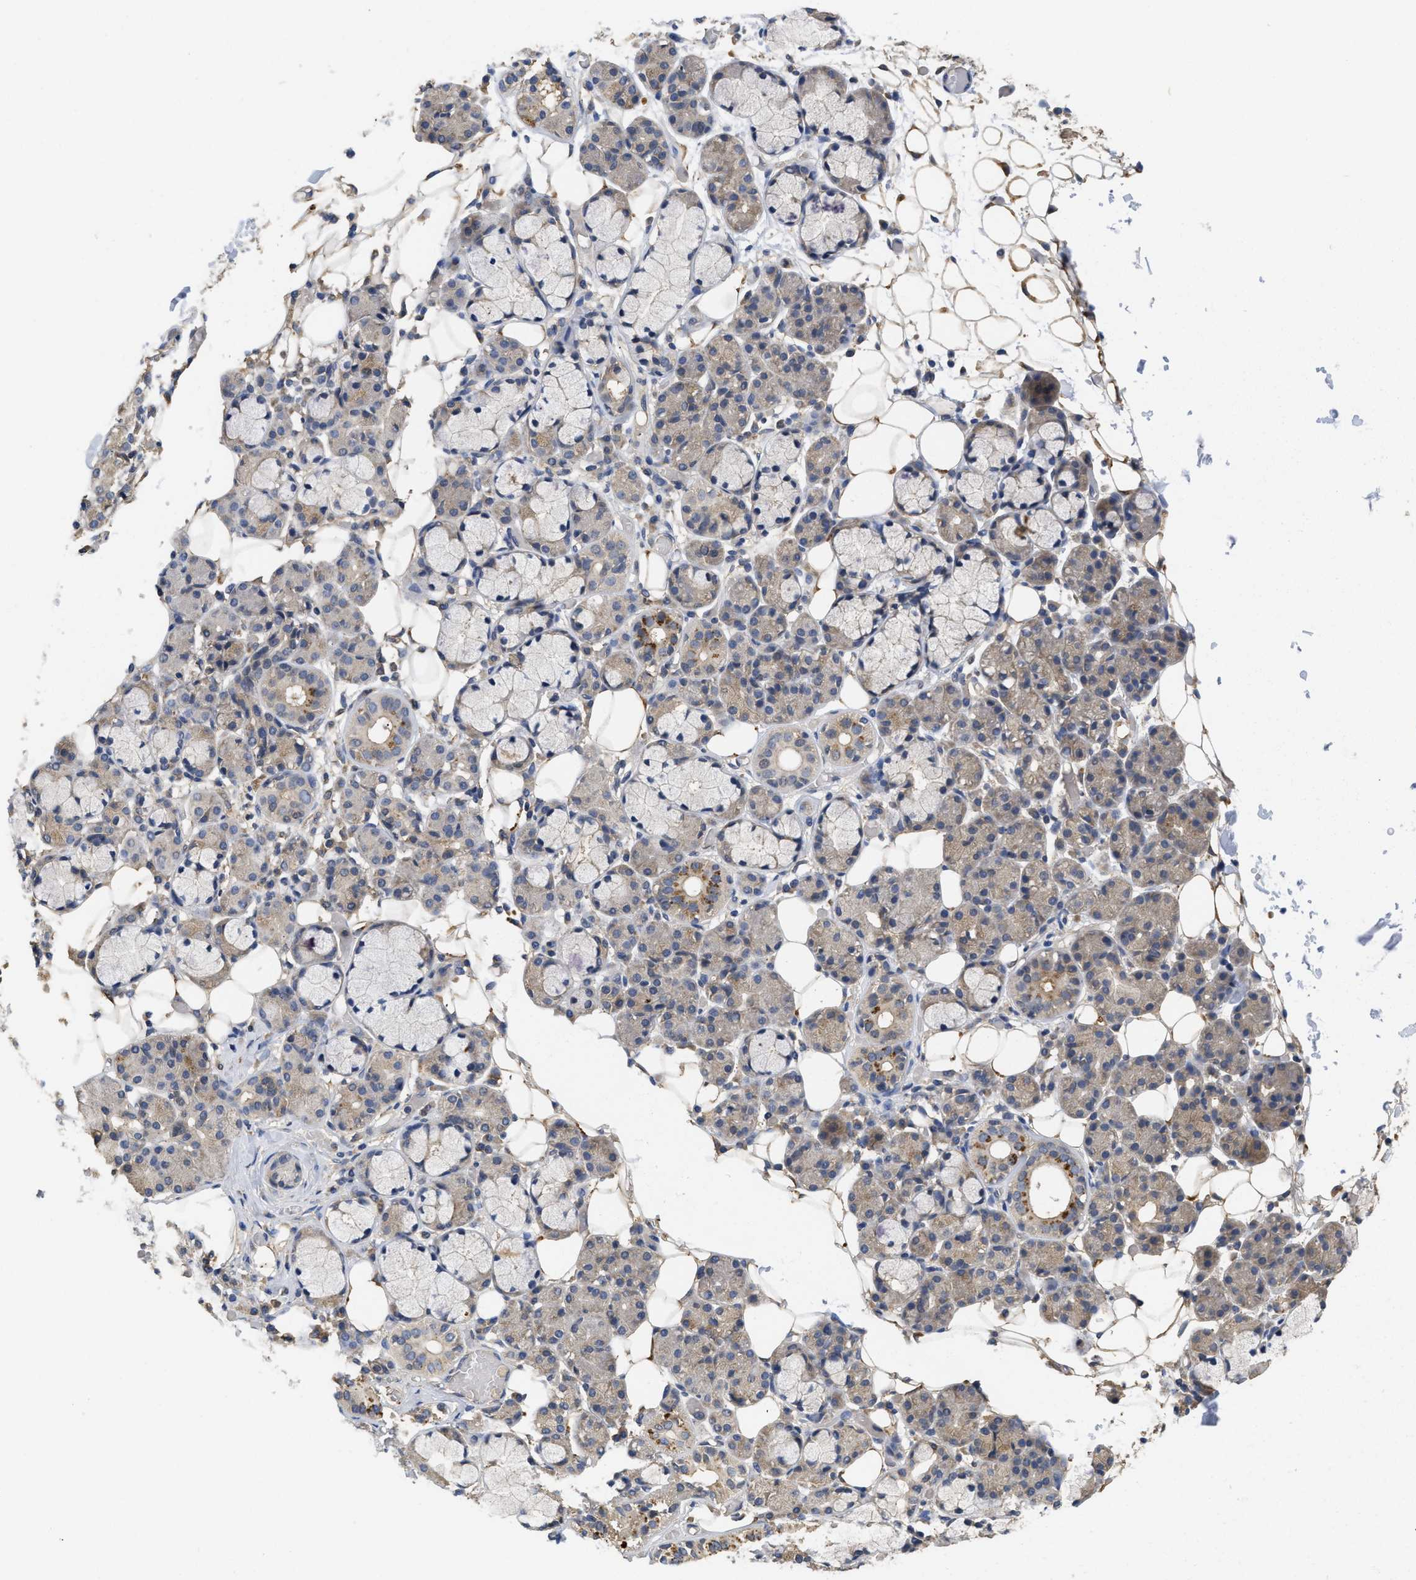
{"staining": {"intensity": "weak", "quantity": "<25%", "location": "cytoplasmic/membranous"}, "tissue": "salivary gland", "cell_type": "Glandular cells", "image_type": "normal", "snomed": [{"axis": "morphology", "description": "Normal tissue, NOS"}, {"axis": "topography", "description": "Salivary gland"}], "caption": "IHC micrograph of normal salivary gland: human salivary gland stained with DAB (3,3'-diaminobenzidine) displays no significant protein expression in glandular cells.", "gene": "RNF216", "patient": {"sex": "male", "age": 63}}